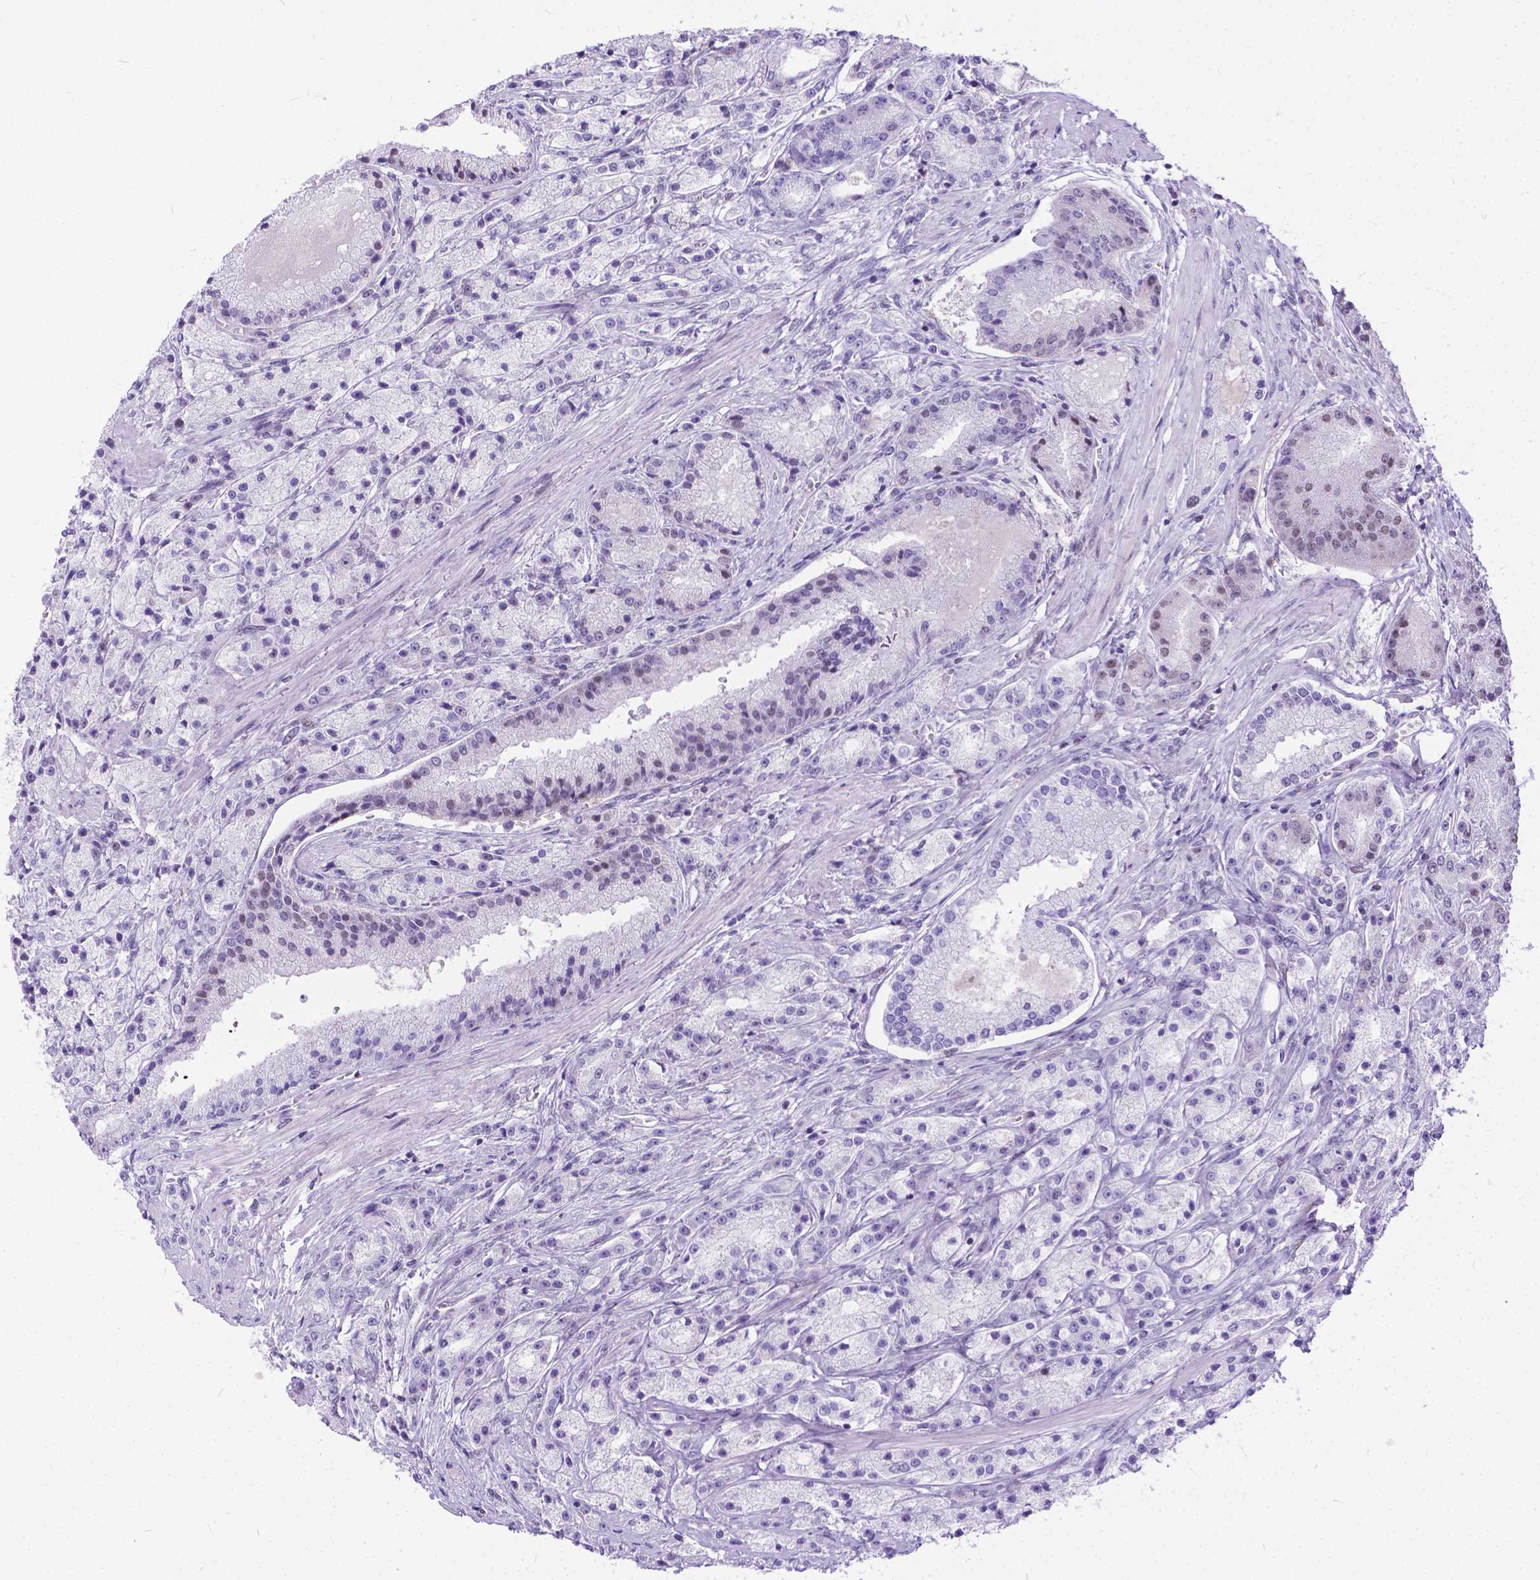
{"staining": {"intensity": "negative", "quantity": "none", "location": "none"}, "tissue": "prostate cancer", "cell_type": "Tumor cells", "image_type": "cancer", "snomed": [{"axis": "morphology", "description": "Adenocarcinoma, High grade"}, {"axis": "topography", "description": "Prostate"}], "caption": "The photomicrograph demonstrates no significant staining in tumor cells of prostate high-grade adenocarcinoma. (DAB (3,3'-diaminobenzidine) IHC, high magnification).", "gene": "FAM124B", "patient": {"sex": "male", "age": 67}}